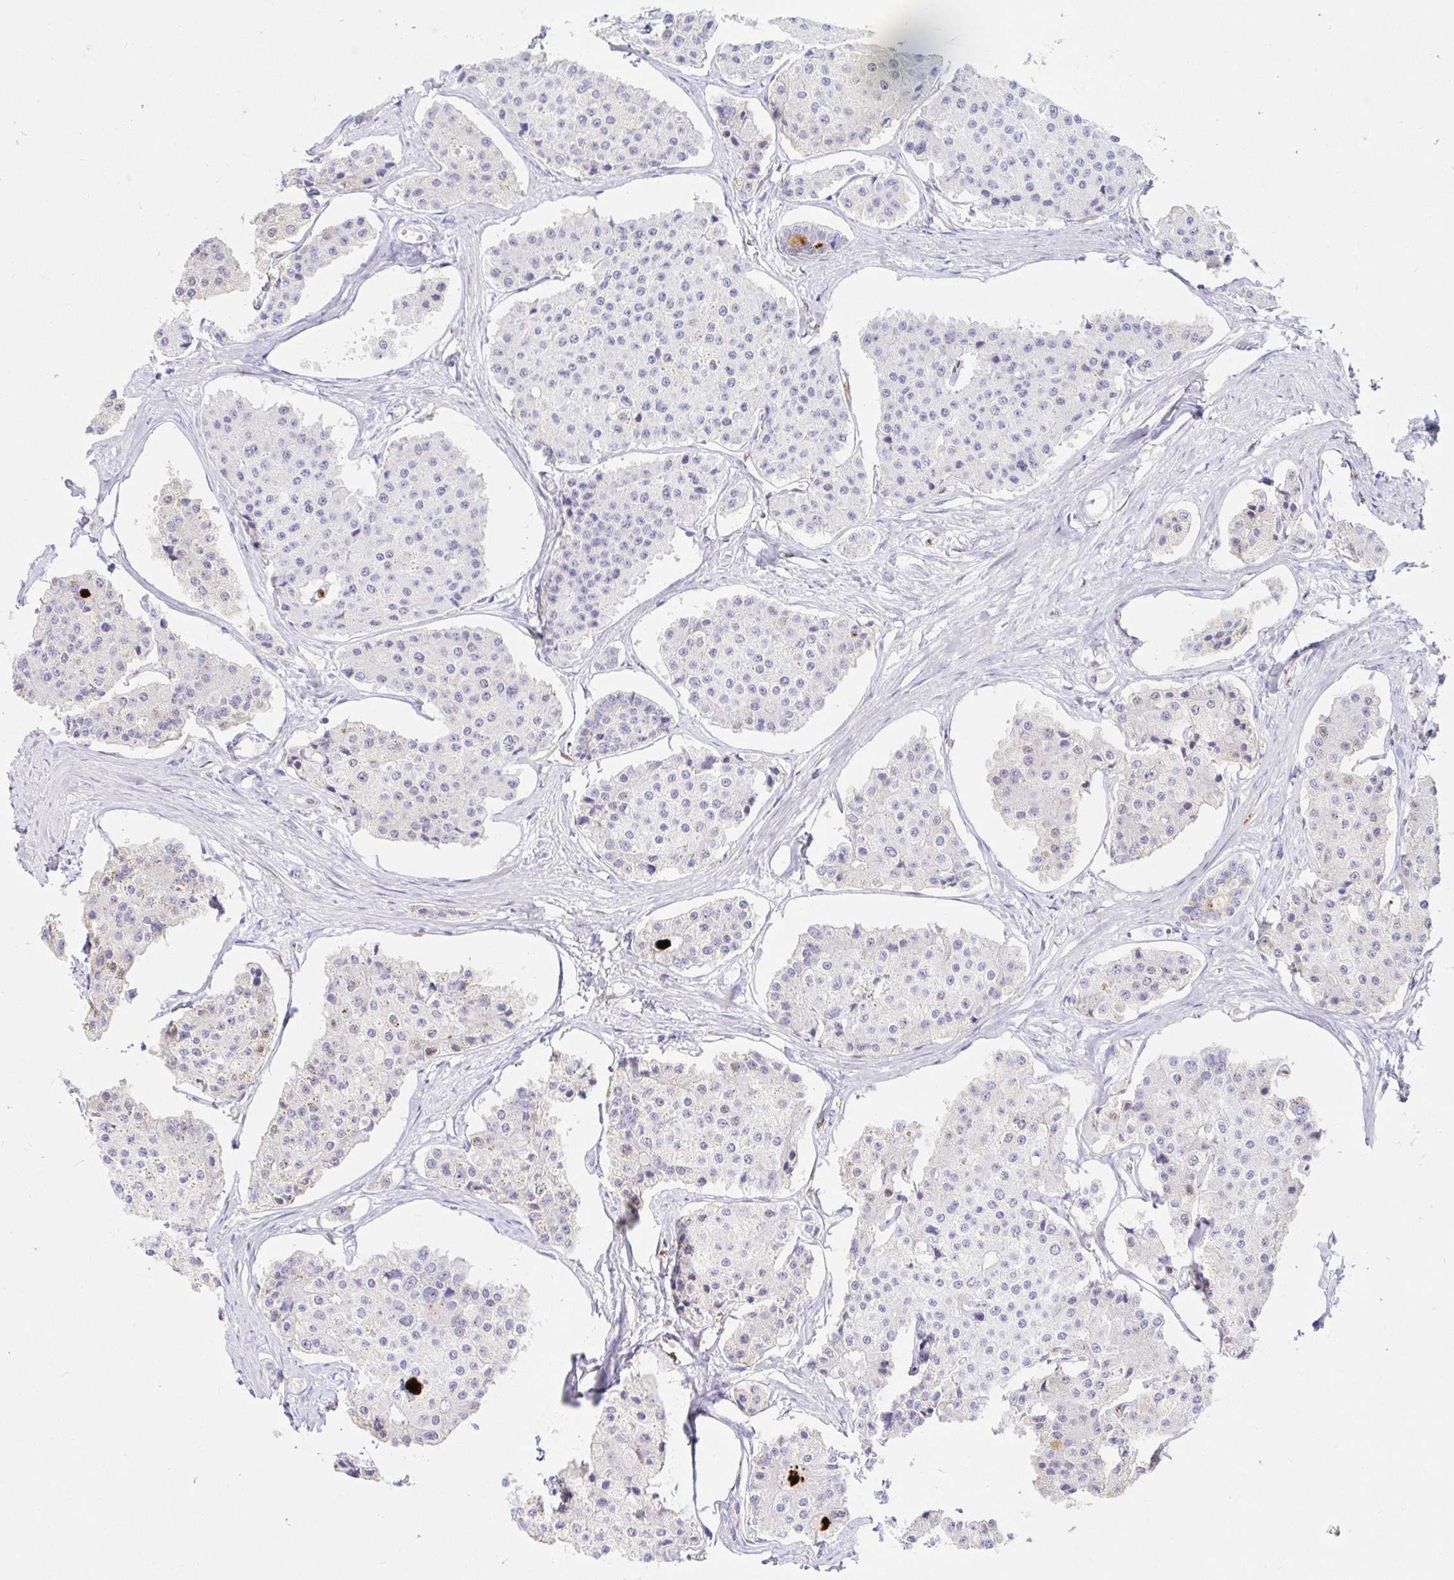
{"staining": {"intensity": "negative", "quantity": "none", "location": "none"}, "tissue": "carcinoid", "cell_type": "Tumor cells", "image_type": "cancer", "snomed": [{"axis": "morphology", "description": "Carcinoid, malignant, NOS"}, {"axis": "topography", "description": "Small intestine"}], "caption": "A micrograph of malignant carcinoid stained for a protein shows no brown staining in tumor cells.", "gene": "HINFP", "patient": {"sex": "female", "age": 65}}